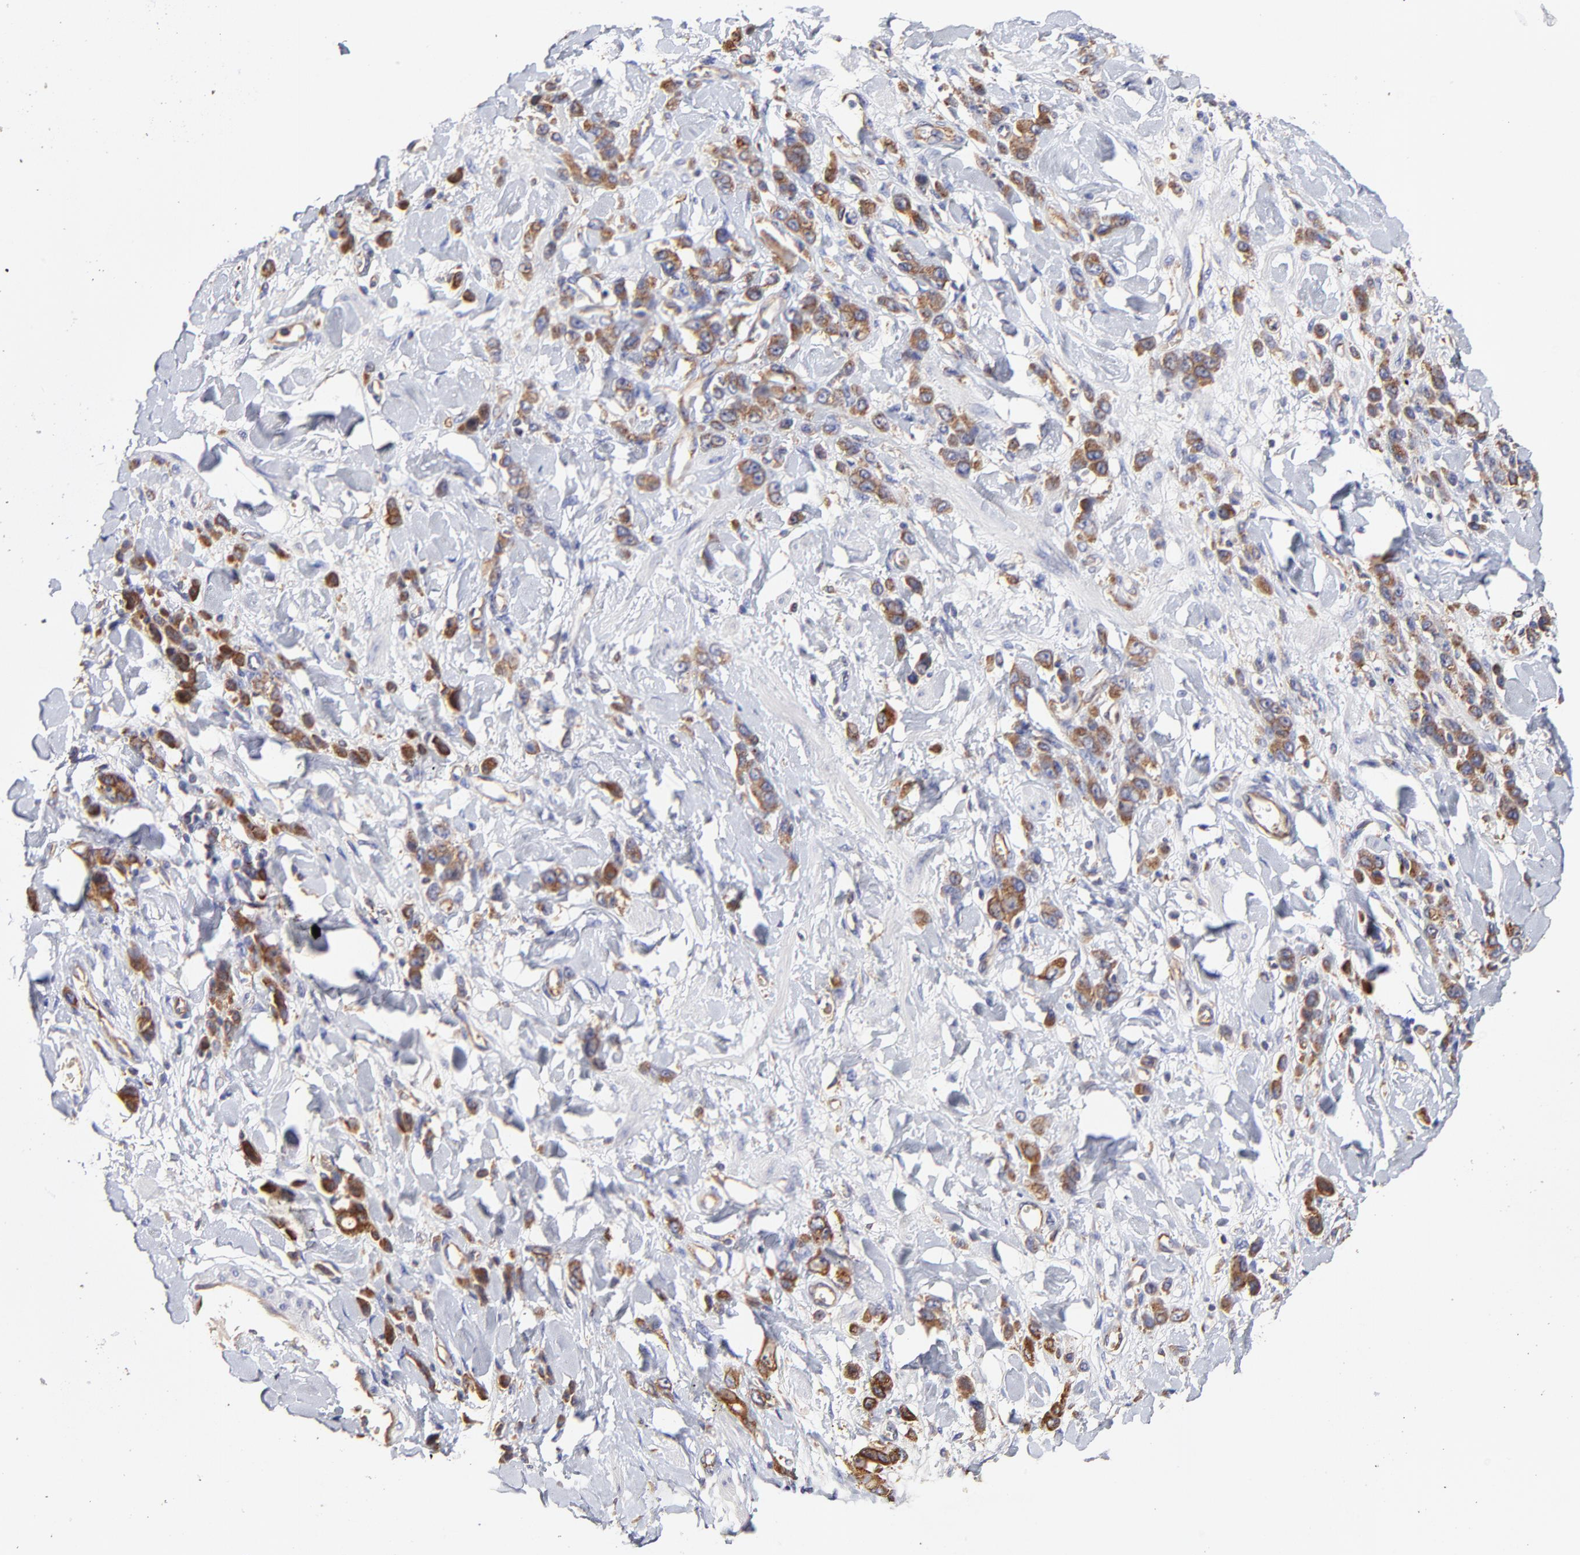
{"staining": {"intensity": "moderate", "quantity": ">75%", "location": "cytoplasmic/membranous"}, "tissue": "stomach cancer", "cell_type": "Tumor cells", "image_type": "cancer", "snomed": [{"axis": "morphology", "description": "Normal tissue, NOS"}, {"axis": "morphology", "description": "Adenocarcinoma, NOS"}, {"axis": "topography", "description": "Stomach"}], "caption": "Protein staining of stomach cancer (adenocarcinoma) tissue shows moderate cytoplasmic/membranous staining in approximately >75% of tumor cells. The protein is stained brown, and the nuclei are stained in blue (DAB (3,3'-diaminobenzidine) IHC with brightfield microscopy, high magnification).", "gene": "CD2AP", "patient": {"sex": "male", "age": 82}}